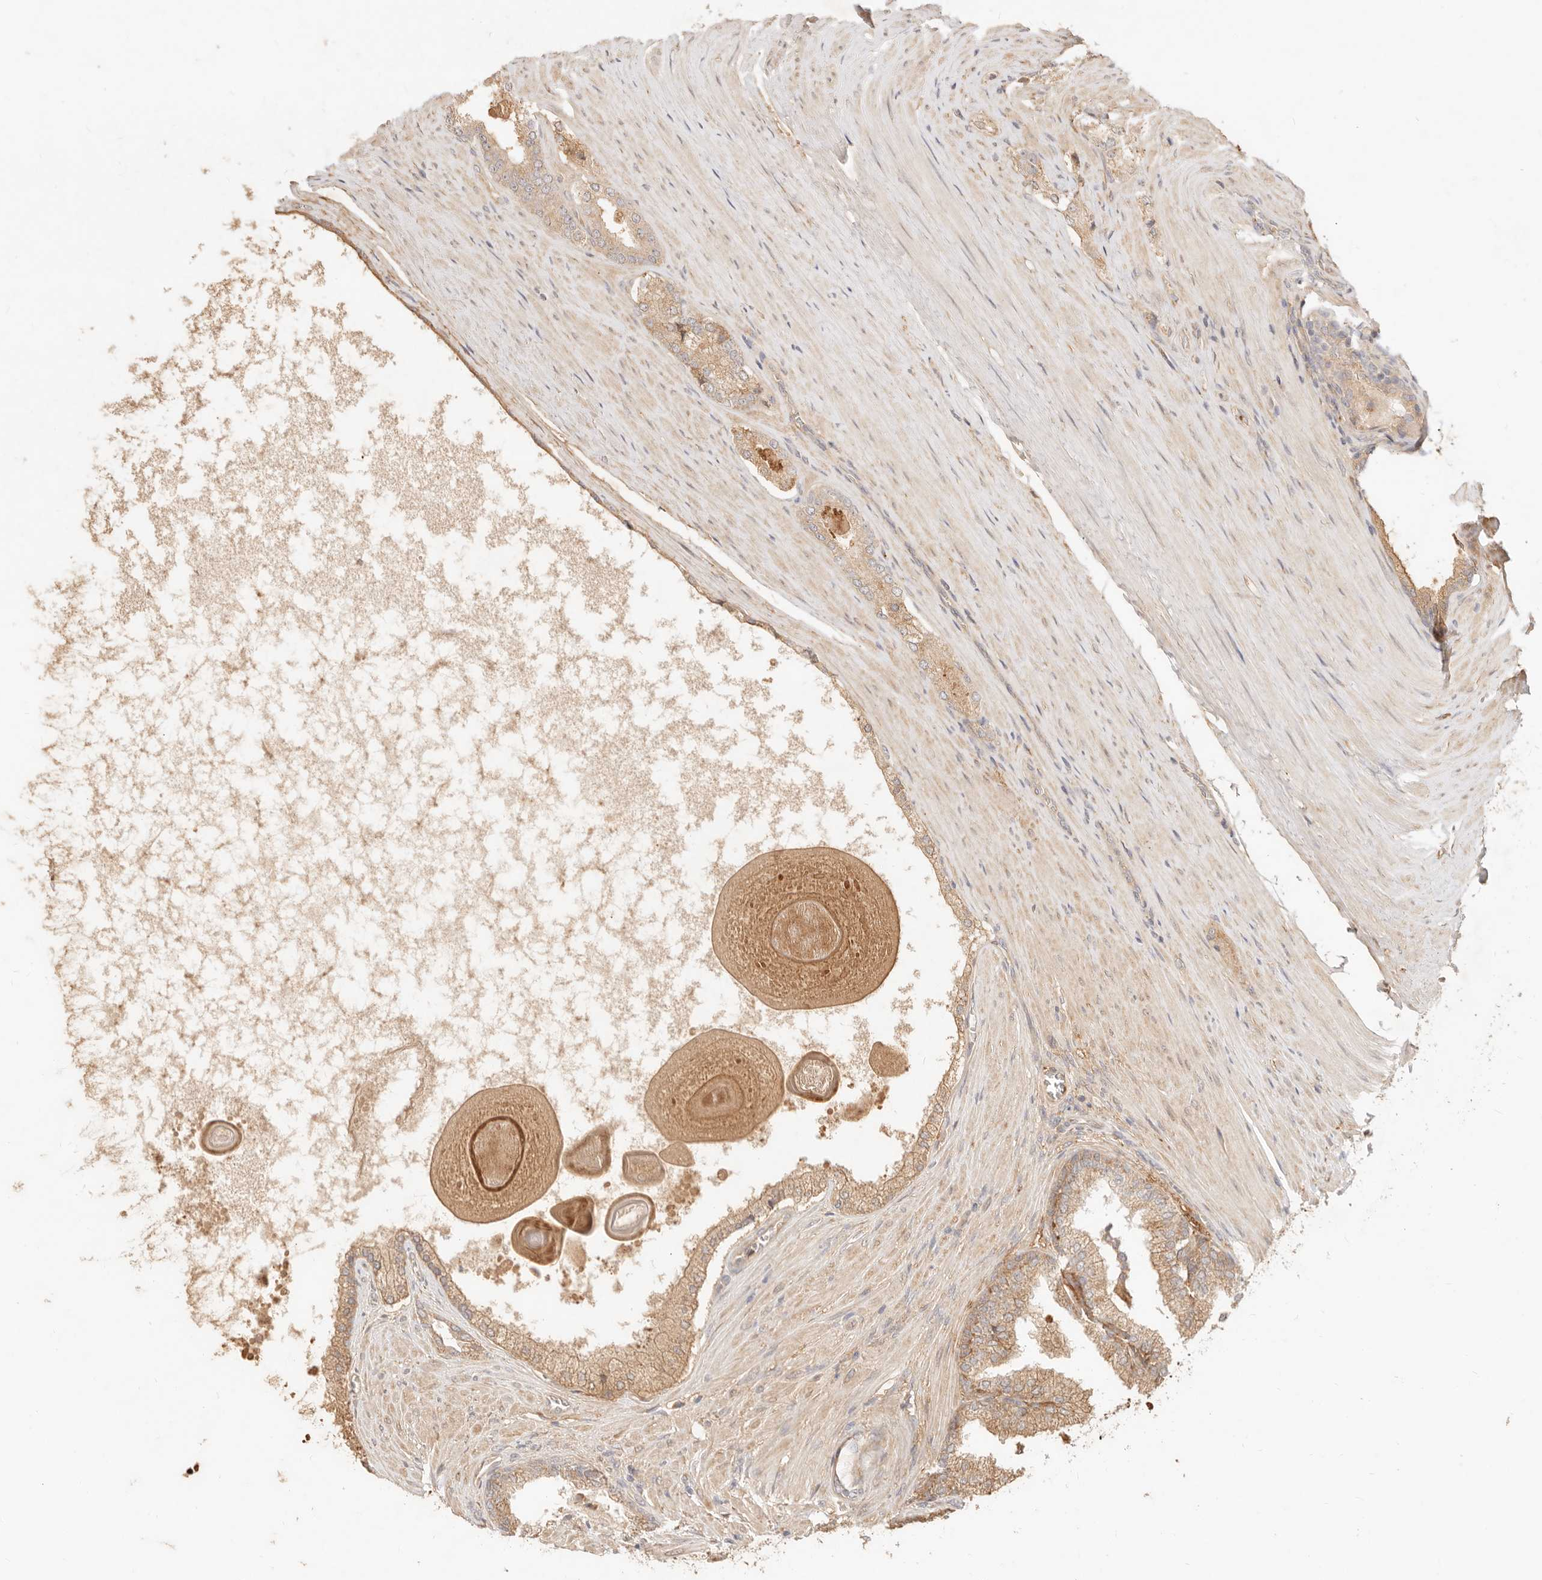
{"staining": {"intensity": "moderate", "quantity": ">75%", "location": "cytoplasmic/membranous"}, "tissue": "prostate cancer", "cell_type": "Tumor cells", "image_type": "cancer", "snomed": [{"axis": "morphology", "description": "Adenocarcinoma, High grade"}, {"axis": "topography", "description": "Prostate"}], "caption": "Human prostate cancer (adenocarcinoma (high-grade)) stained for a protein (brown) shows moderate cytoplasmic/membranous positive expression in about >75% of tumor cells.", "gene": "UBXN10", "patient": {"sex": "male", "age": 60}}